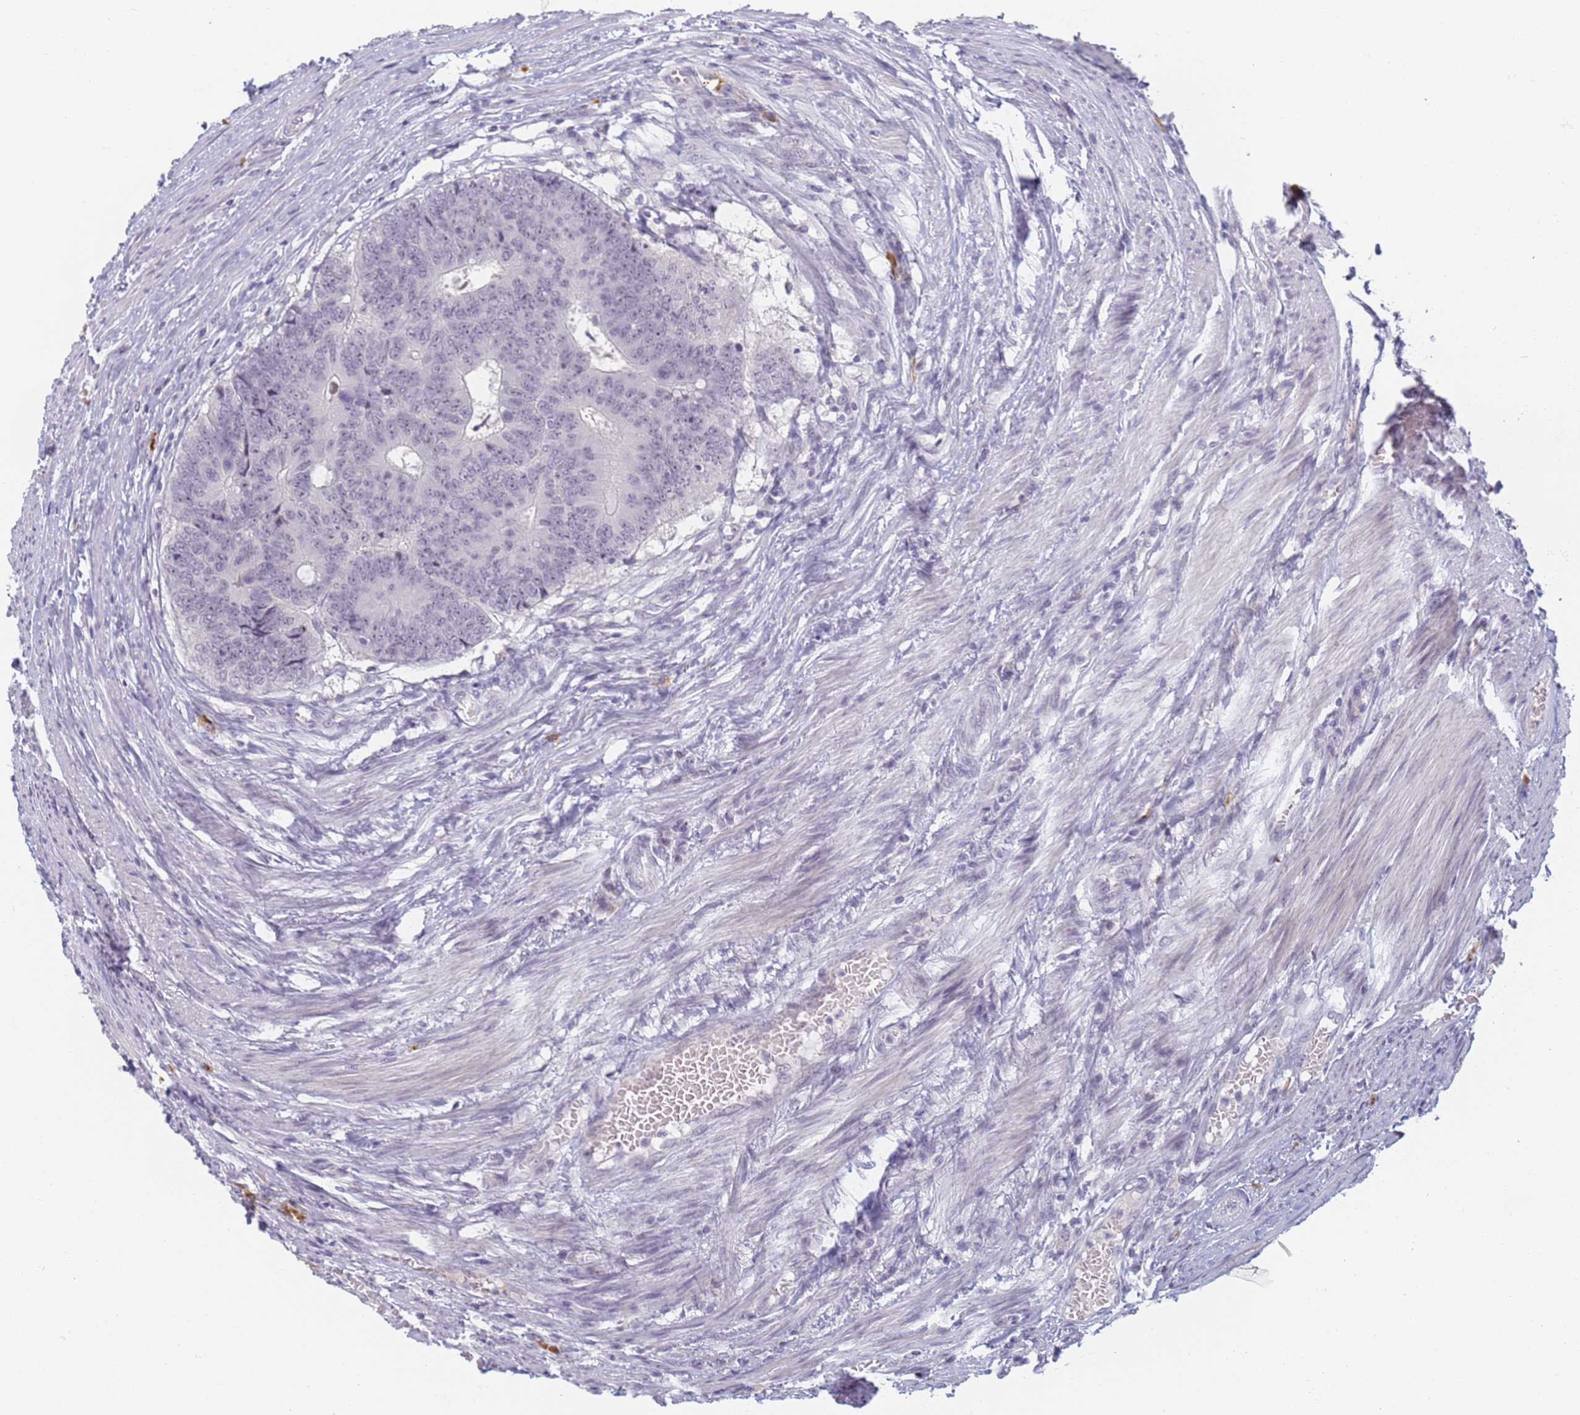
{"staining": {"intensity": "negative", "quantity": "none", "location": "none"}, "tissue": "colorectal cancer", "cell_type": "Tumor cells", "image_type": "cancer", "snomed": [{"axis": "morphology", "description": "Adenocarcinoma, NOS"}, {"axis": "topography", "description": "Rectum"}], "caption": "The immunohistochemistry (IHC) histopathology image has no significant expression in tumor cells of colorectal cancer tissue.", "gene": "SLC38A9", "patient": {"sex": "male", "age": 84}}